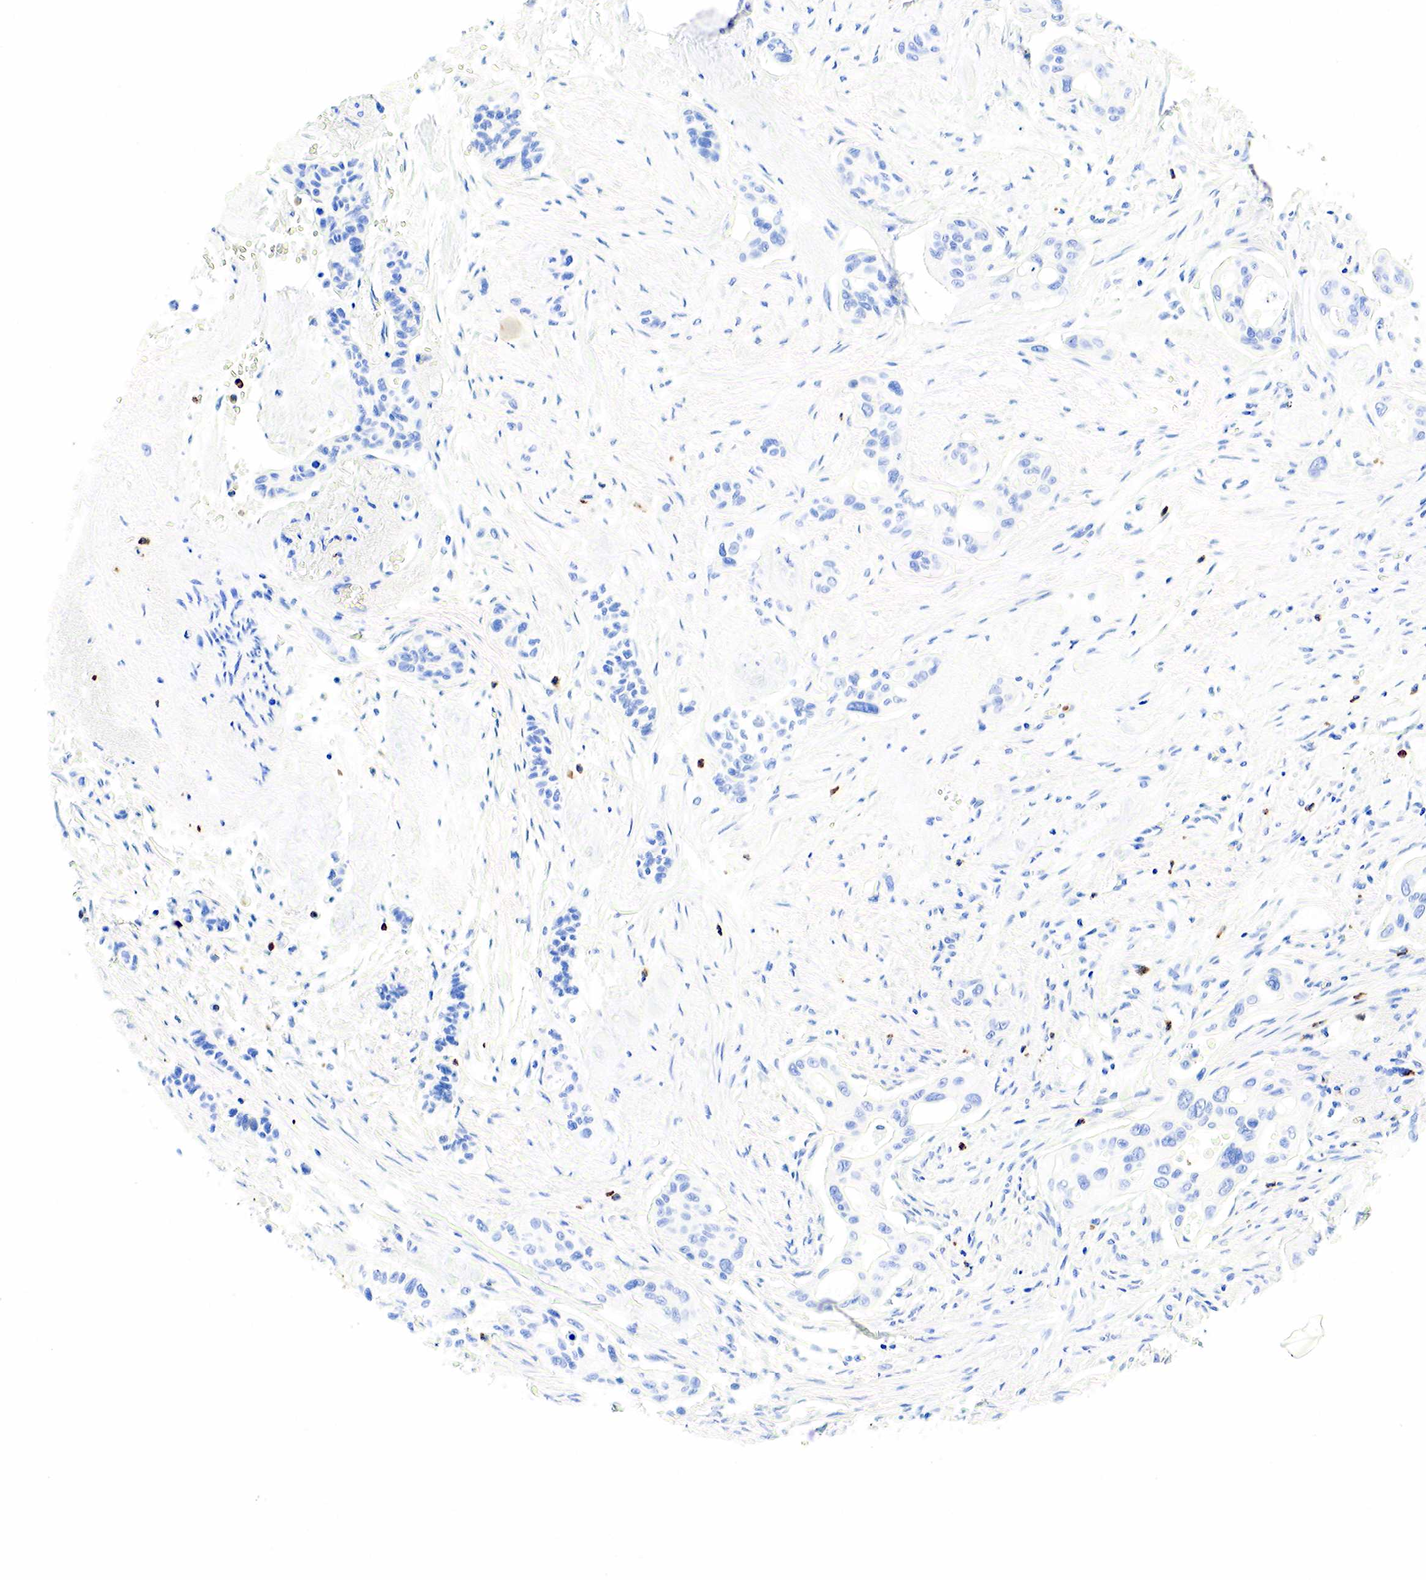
{"staining": {"intensity": "negative", "quantity": "none", "location": "none"}, "tissue": "pancreatic cancer", "cell_type": "Tumor cells", "image_type": "cancer", "snomed": [{"axis": "morphology", "description": "Adenocarcinoma, NOS"}, {"axis": "topography", "description": "Pancreas"}], "caption": "The micrograph exhibits no staining of tumor cells in adenocarcinoma (pancreatic). Nuclei are stained in blue.", "gene": "FUT4", "patient": {"sex": "male", "age": 77}}